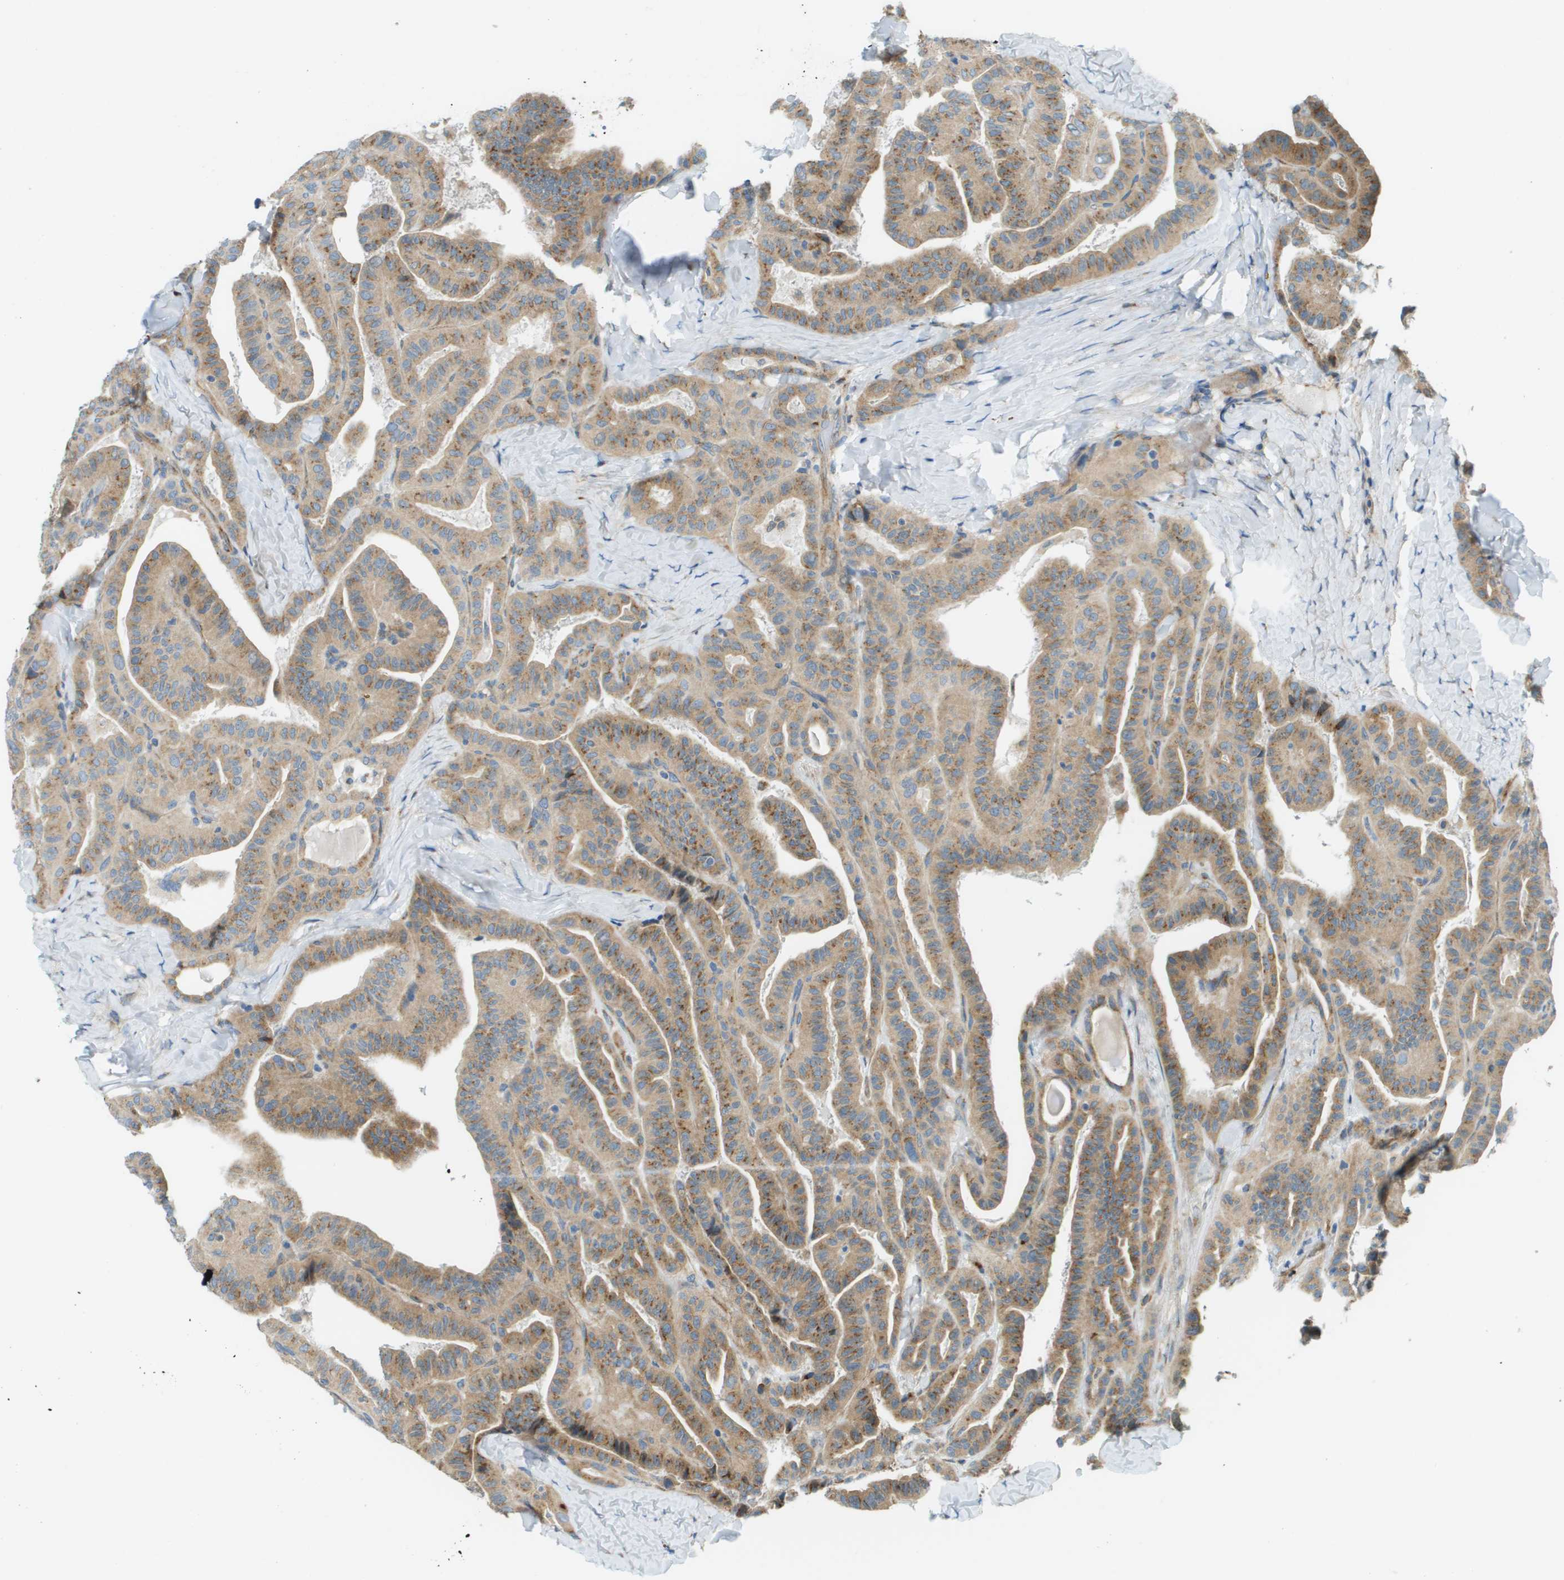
{"staining": {"intensity": "moderate", "quantity": ">75%", "location": "cytoplasmic/membranous"}, "tissue": "thyroid cancer", "cell_type": "Tumor cells", "image_type": "cancer", "snomed": [{"axis": "morphology", "description": "Papillary adenocarcinoma, NOS"}, {"axis": "topography", "description": "Thyroid gland"}], "caption": "IHC (DAB (3,3'-diaminobenzidine)) staining of papillary adenocarcinoma (thyroid) exhibits moderate cytoplasmic/membranous protein staining in approximately >75% of tumor cells.", "gene": "ACBD3", "patient": {"sex": "male", "age": 77}}